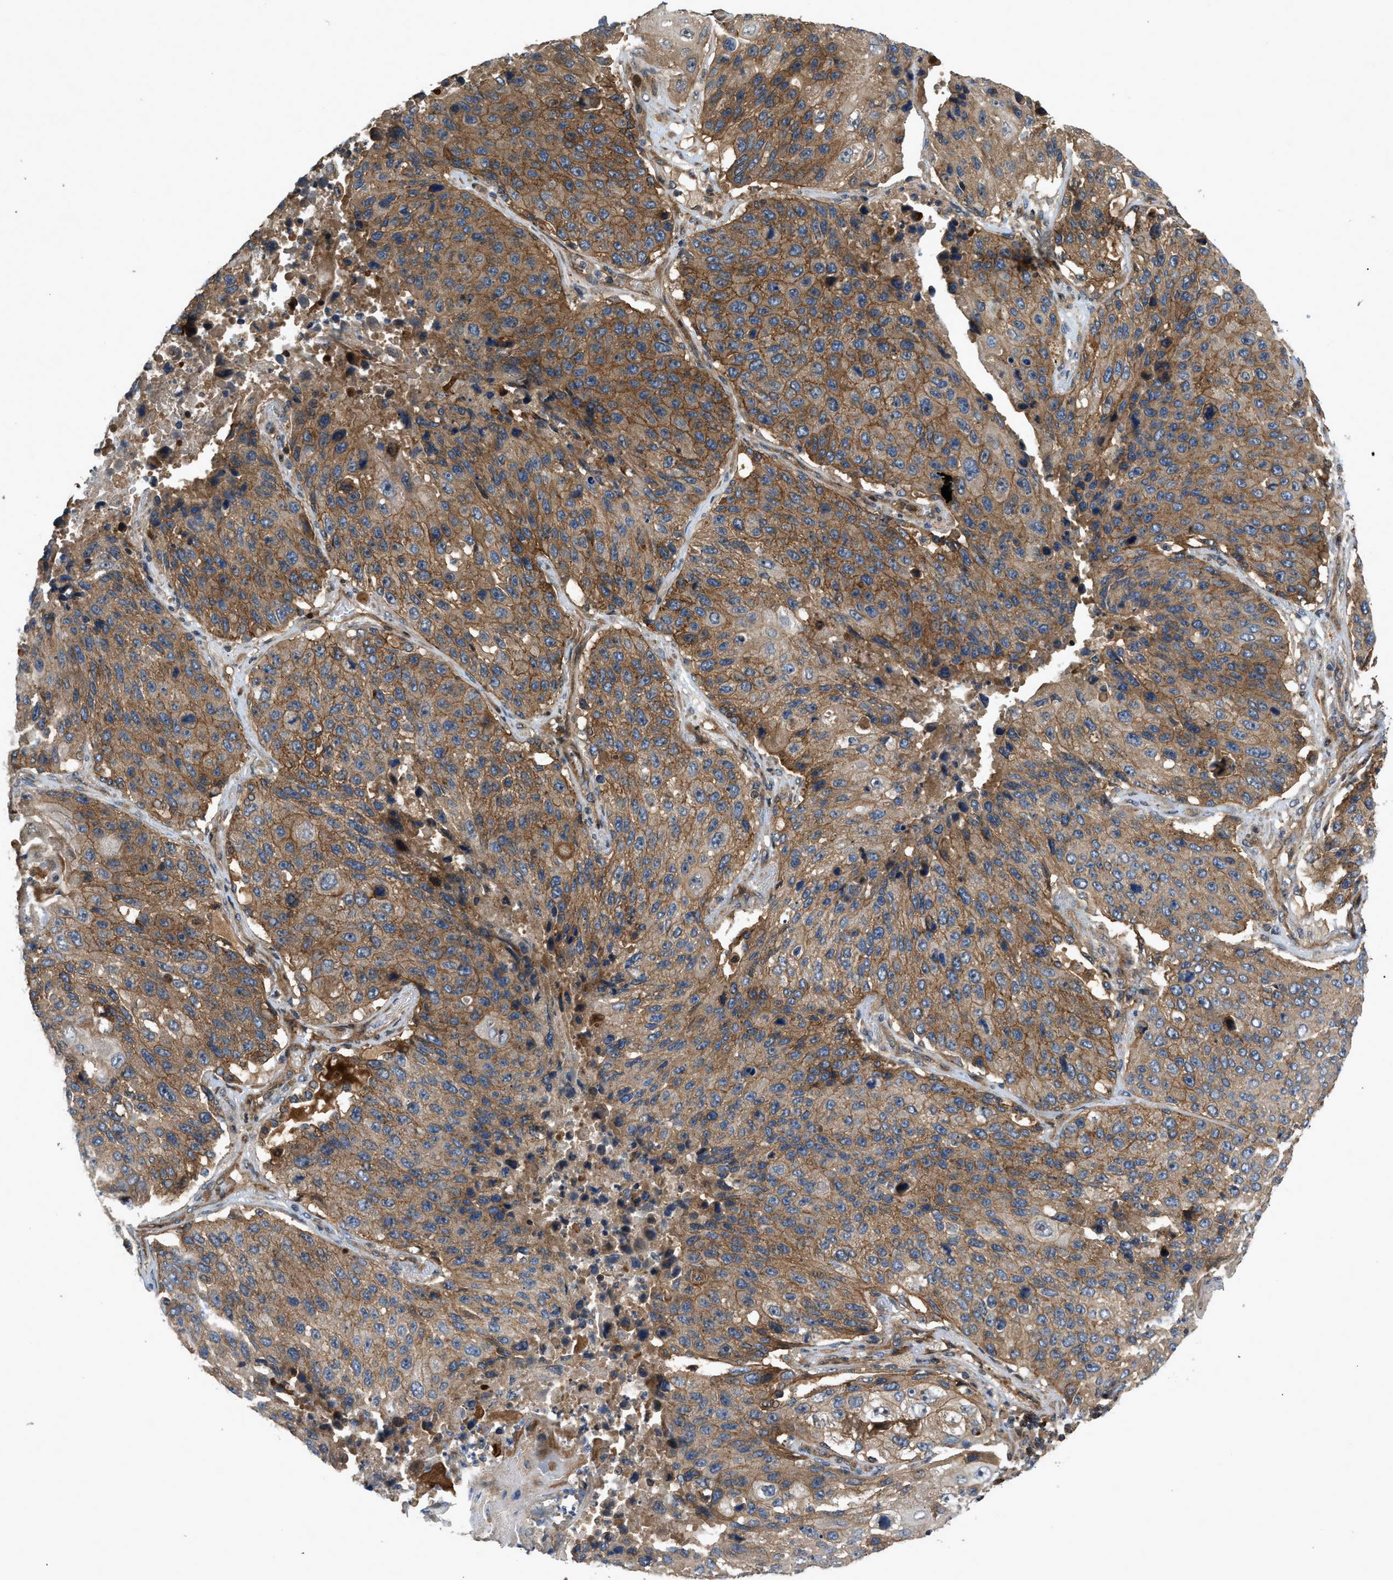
{"staining": {"intensity": "moderate", "quantity": ">75%", "location": "cytoplasmic/membranous"}, "tissue": "lung cancer", "cell_type": "Tumor cells", "image_type": "cancer", "snomed": [{"axis": "morphology", "description": "Squamous cell carcinoma, NOS"}, {"axis": "topography", "description": "Lung"}], "caption": "A micrograph of lung cancer stained for a protein reveals moderate cytoplasmic/membranous brown staining in tumor cells. (DAB IHC with brightfield microscopy, high magnification).", "gene": "CNNM3", "patient": {"sex": "male", "age": 61}}